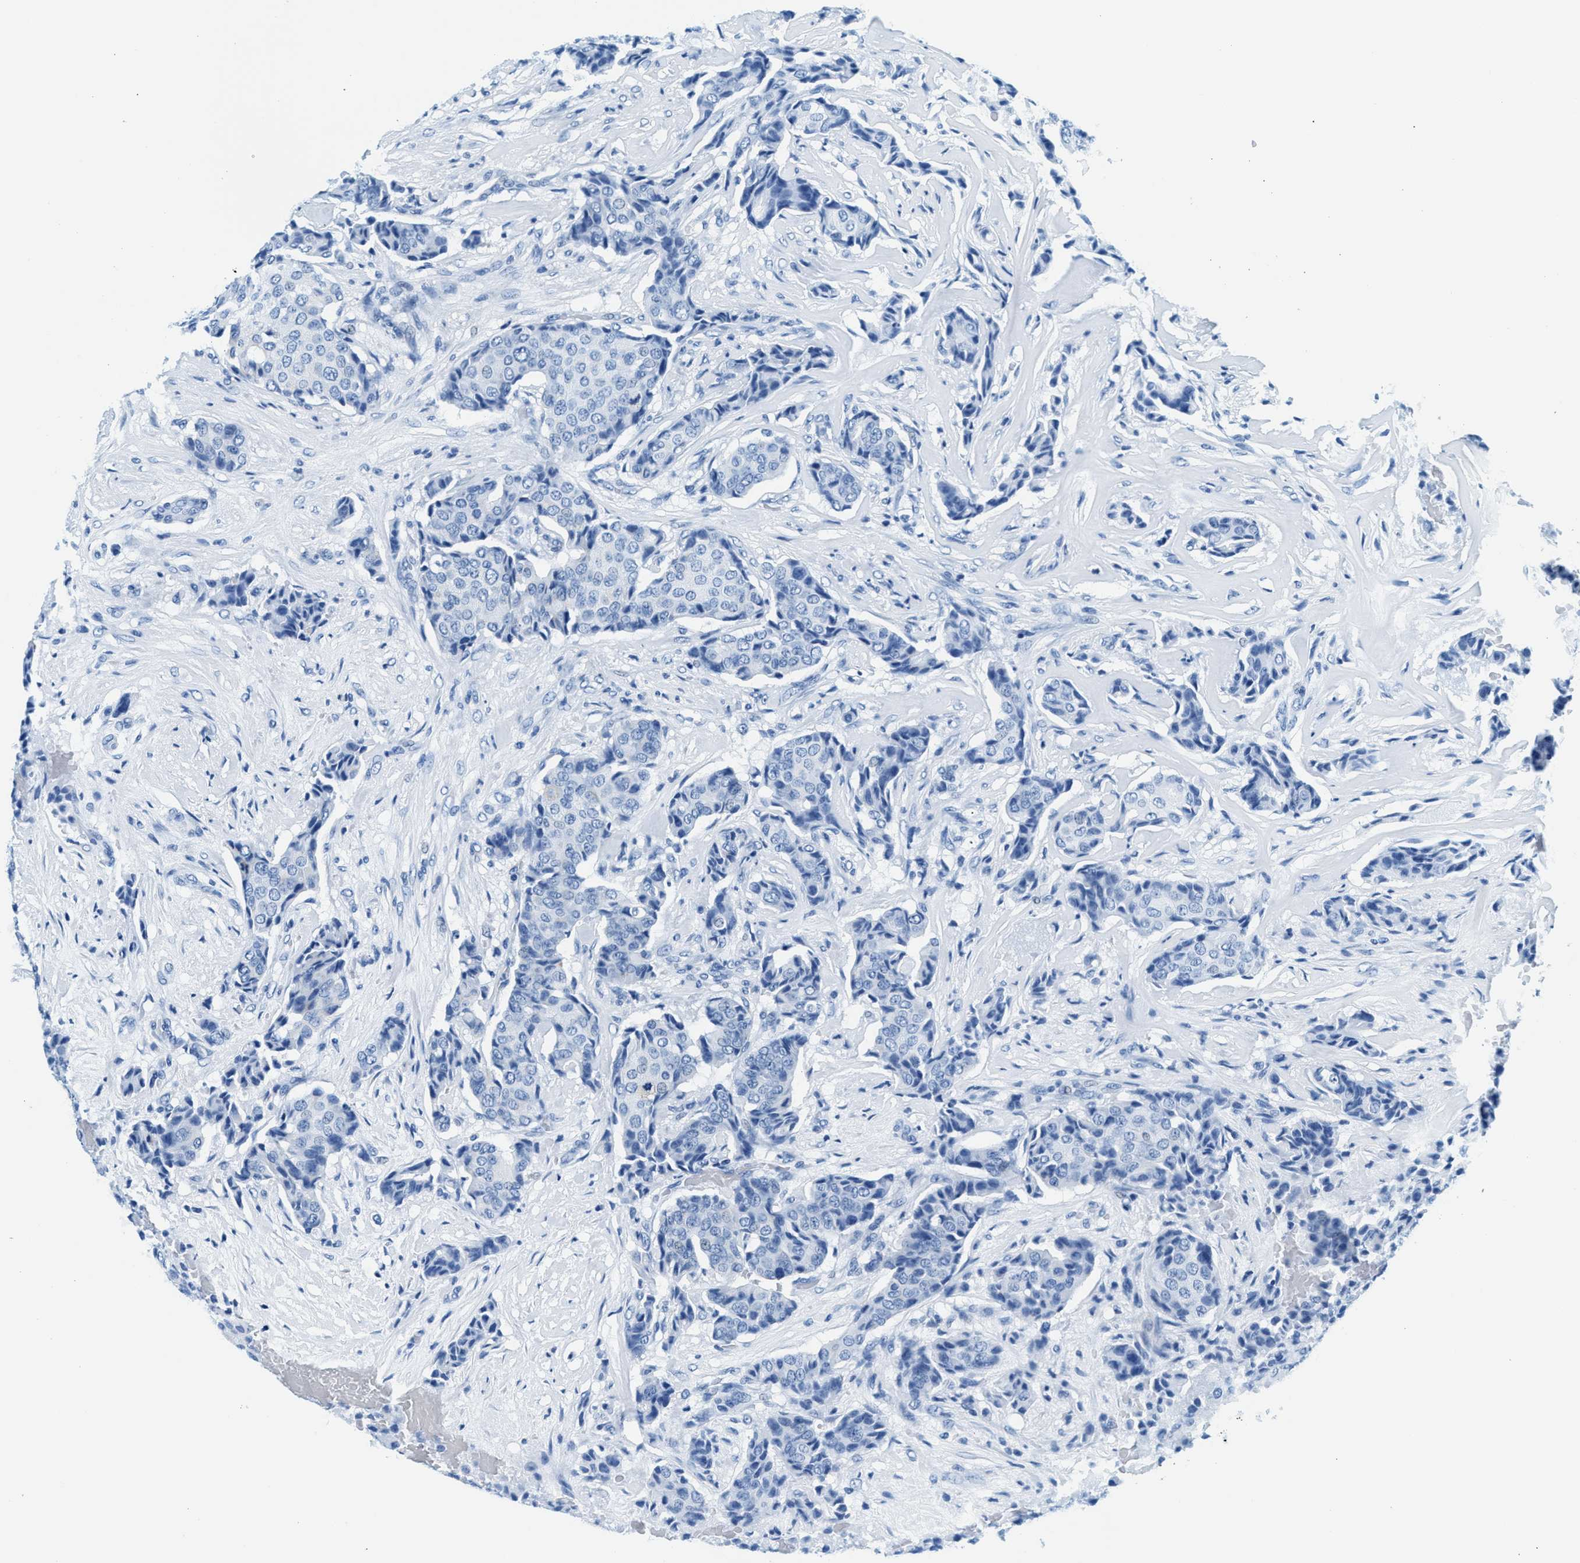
{"staining": {"intensity": "negative", "quantity": "none", "location": "none"}, "tissue": "breast cancer", "cell_type": "Tumor cells", "image_type": "cancer", "snomed": [{"axis": "morphology", "description": "Duct carcinoma"}, {"axis": "topography", "description": "Breast"}], "caption": "A photomicrograph of invasive ductal carcinoma (breast) stained for a protein reveals no brown staining in tumor cells.", "gene": "VPS53", "patient": {"sex": "female", "age": 75}}